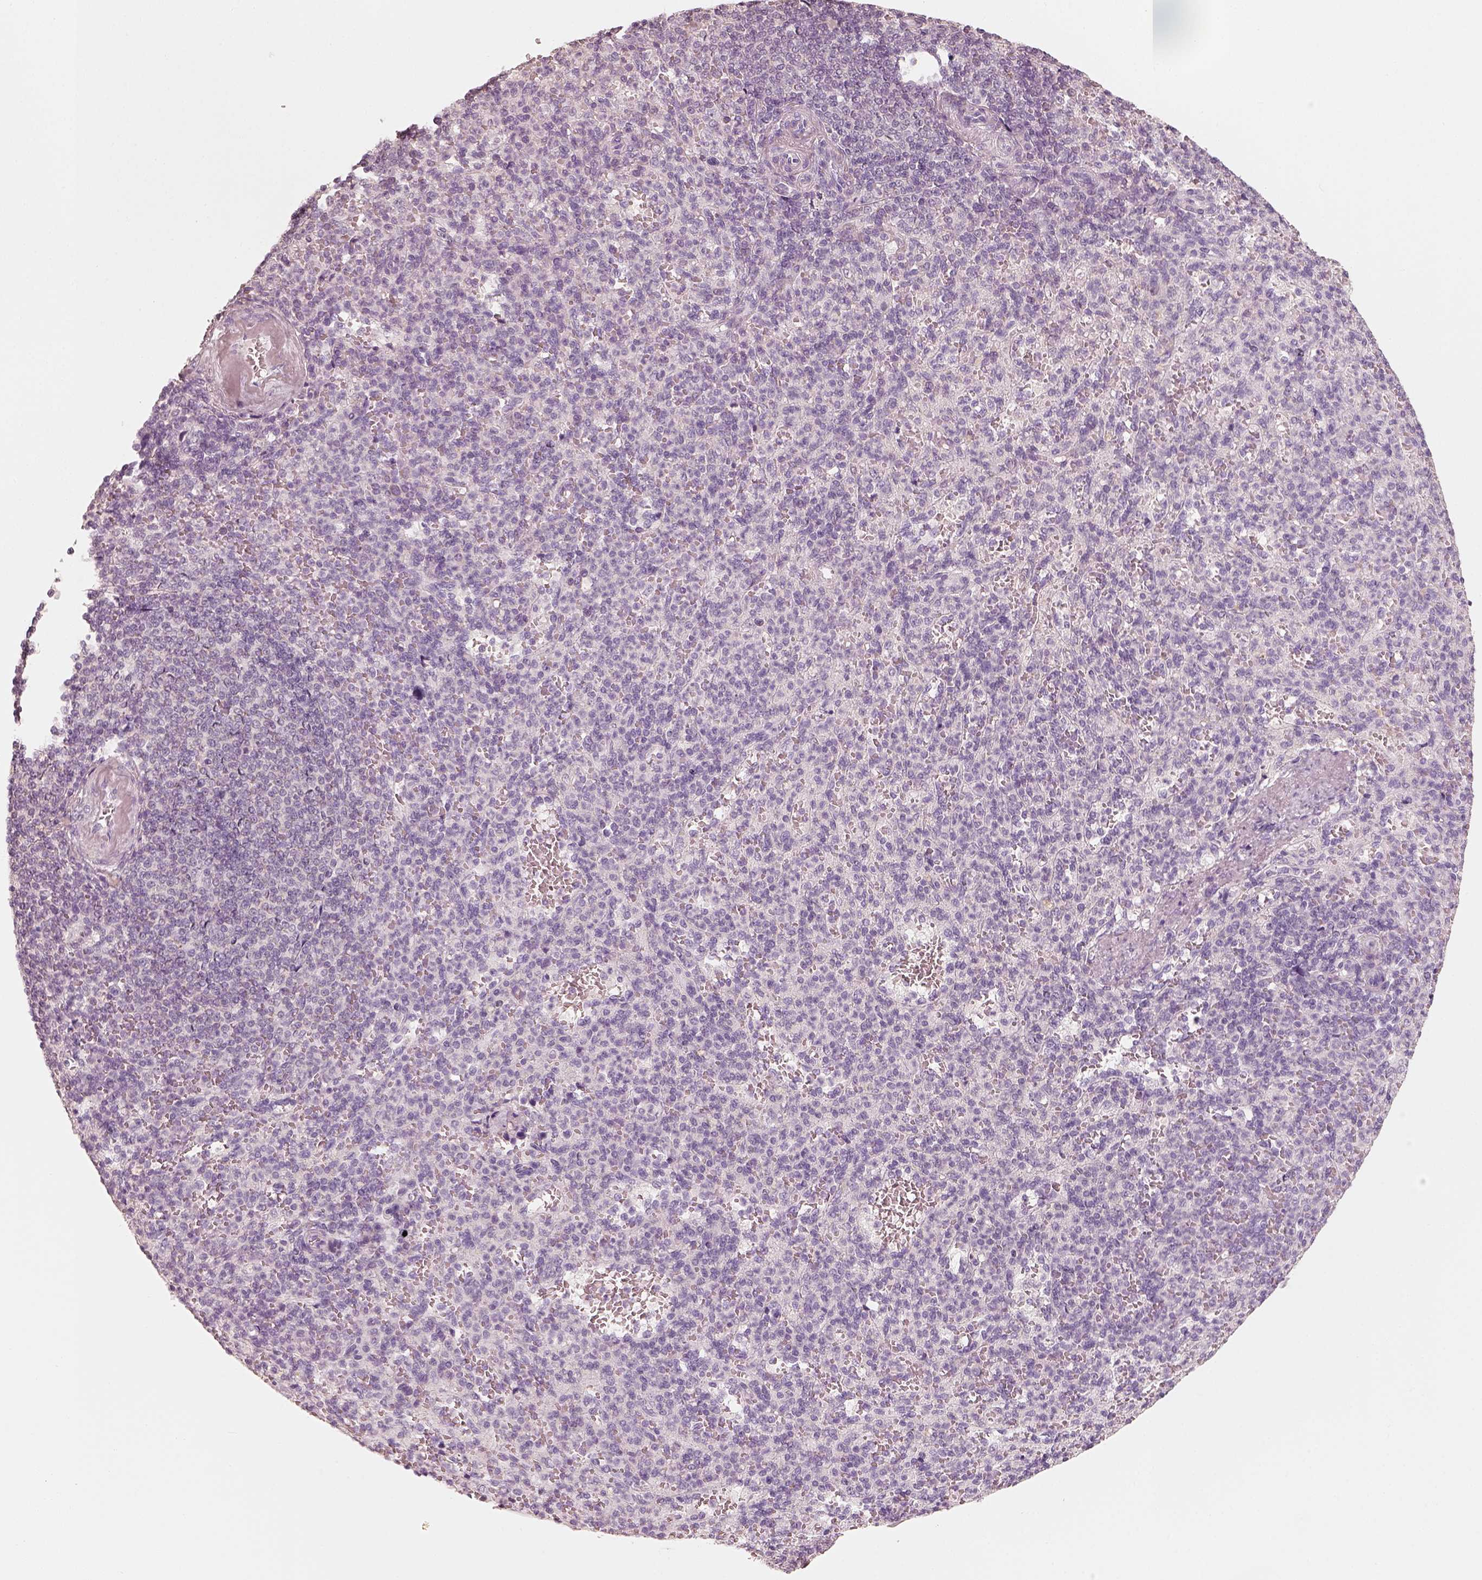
{"staining": {"intensity": "negative", "quantity": "none", "location": "none"}, "tissue": "spleen", "cell_type": "Cells in red pulp", "image_type": "normal", "snomed": [{"axis": "morphology", "description": "Normal tissue, NOS"}, {"axis": "topography", "description": "Spleen"}], "caption": "IHC of benign human spleen displays no positivity in cells in red pulp.", "gene": "R3HDML", "patient": {"sex": "female", "age": 74}}